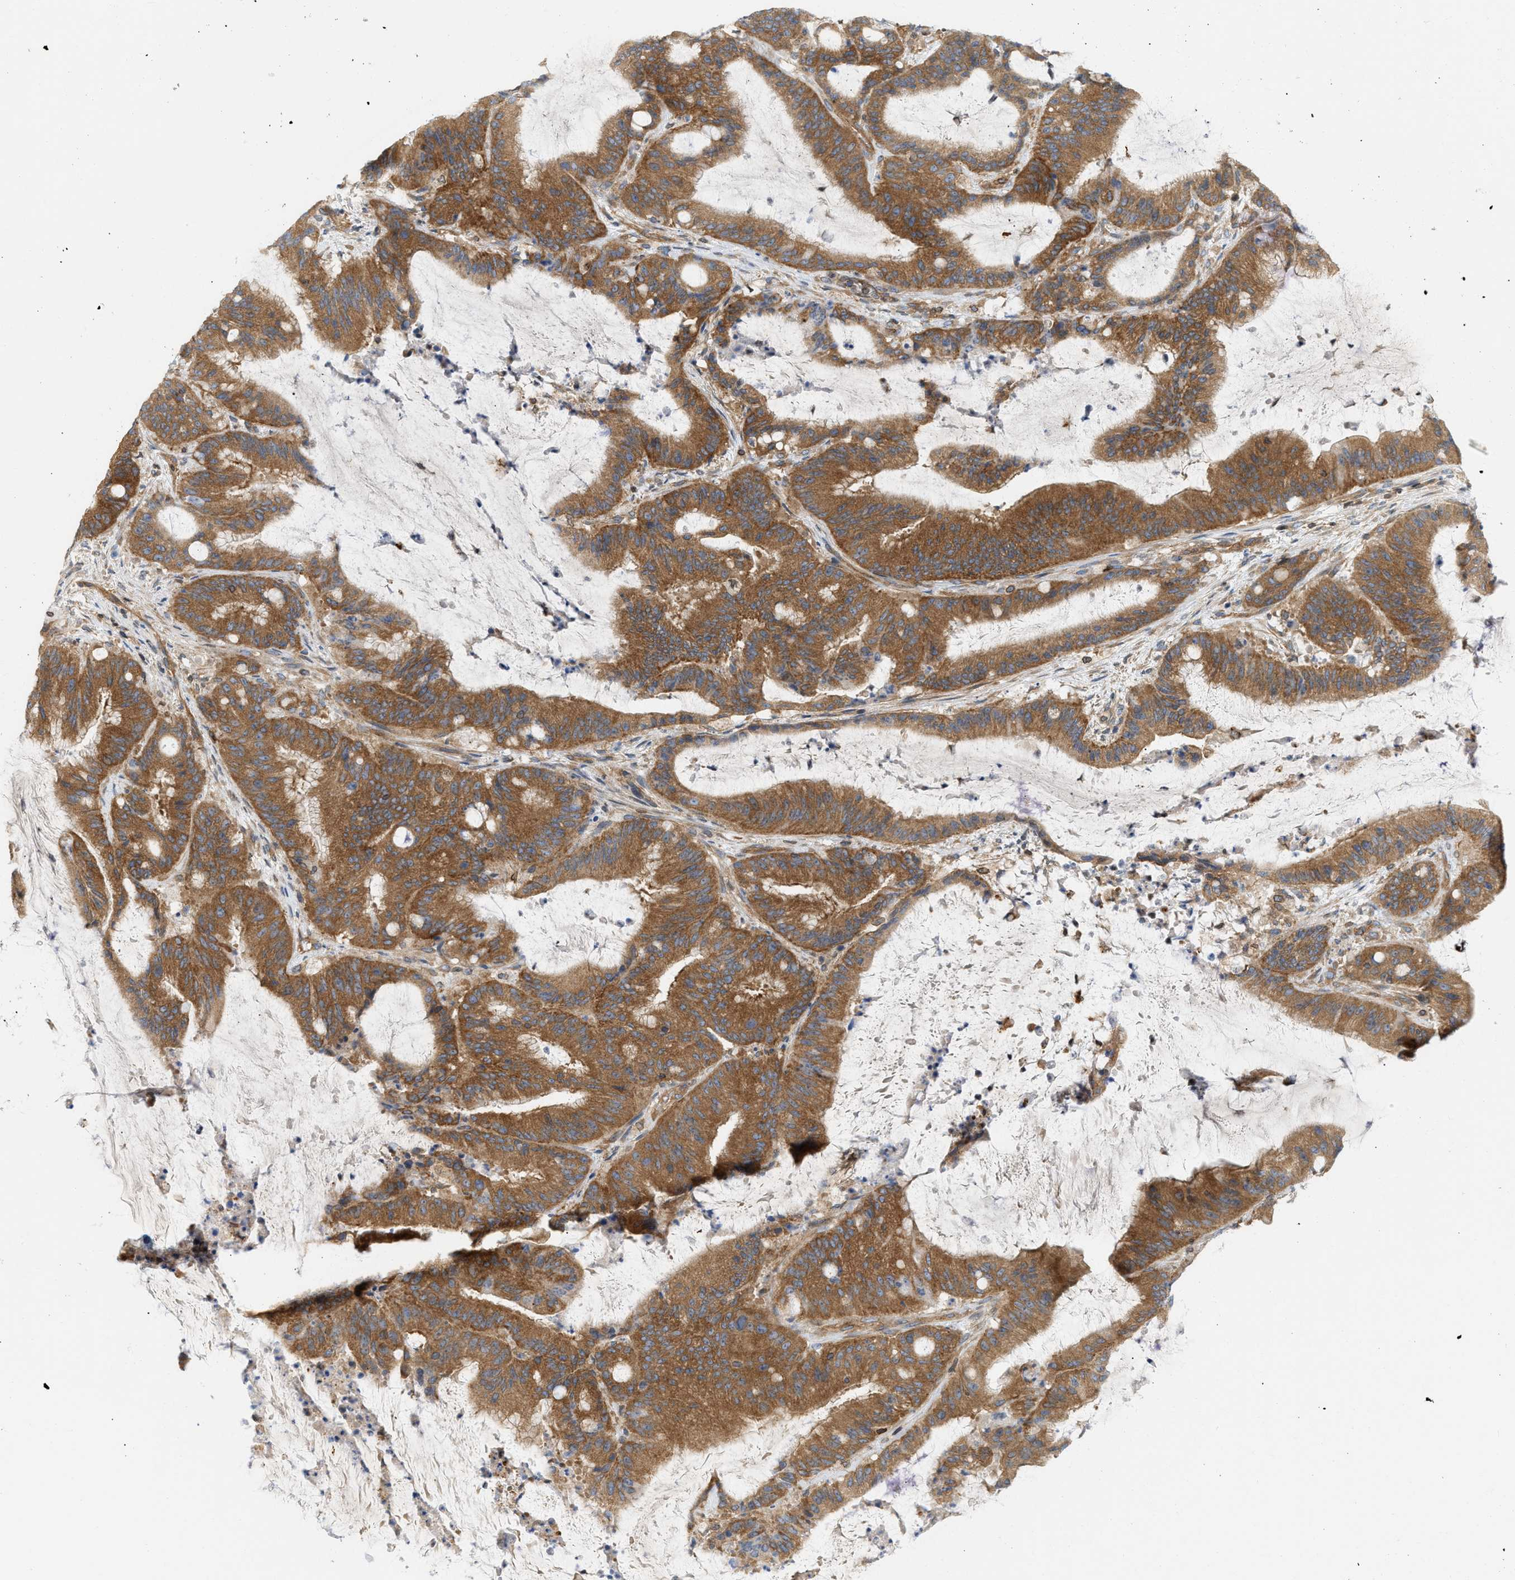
{"staining": {"intensity": "strong", "quantity": ">75%", "location": "cytoplasmic/membranous"}, "tissue": "liver cancer", "cell_type": "Tumor cells", "image_type": "cancer", "snomed": [{"axis": "morphology", "description": "Normal tissue, NOS"}, {"axis": "morphology", "description": "Cholangiocarcinoma"}, {"axis": "topography", "description": "Liver"}, {"axis": "topography", "description": "Peripheral nerve tissue"}], "caption": "A brown stain shows strong cytoplasmic/membranous staining of a protein in liver cholangiocarcinoma tumor cells.", "gene": "STRN", "patient": {"sex": "female", "age": 73}}